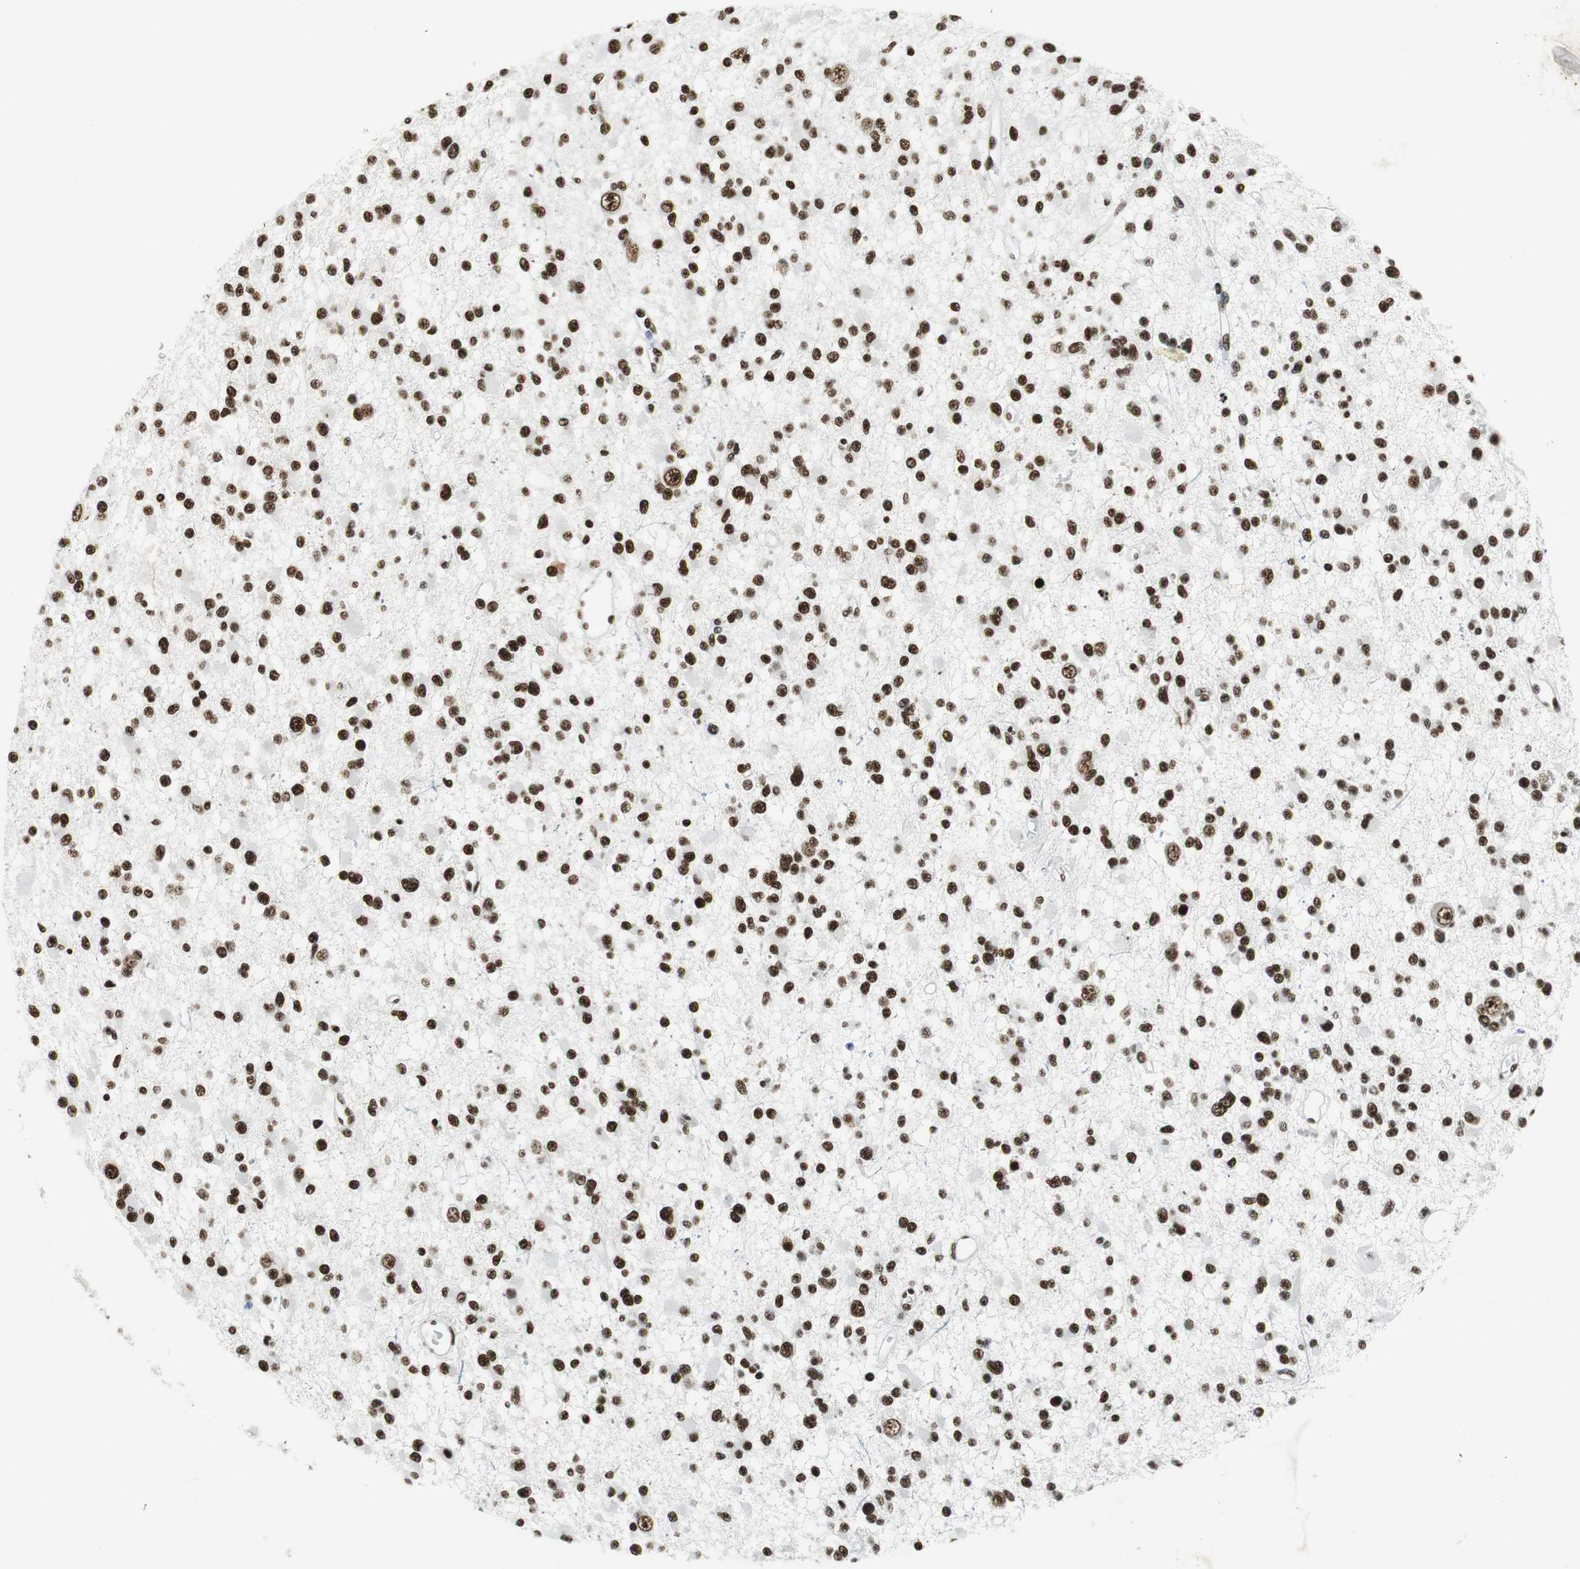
{"staining": {"intensity": "strong", "quantity": ">75%", "location": "nuclear"}, "tissue": "glioma", "cell_type": "Tumor cells", "image_type": "cancer", "snomed": [{"axis": "morphology", "description": "Glioma, malignant, Low grade"}, {"axis": "topography", "description": "Brain"}], "caption": "Malignant glioma (low-grade) was stained to show a protein in brown. There is high levels of strong nuclear positivity in approximately >75% of tumor cells.", "gene": "PRKDC", "patient": {"sex": "female", "age": 22}}